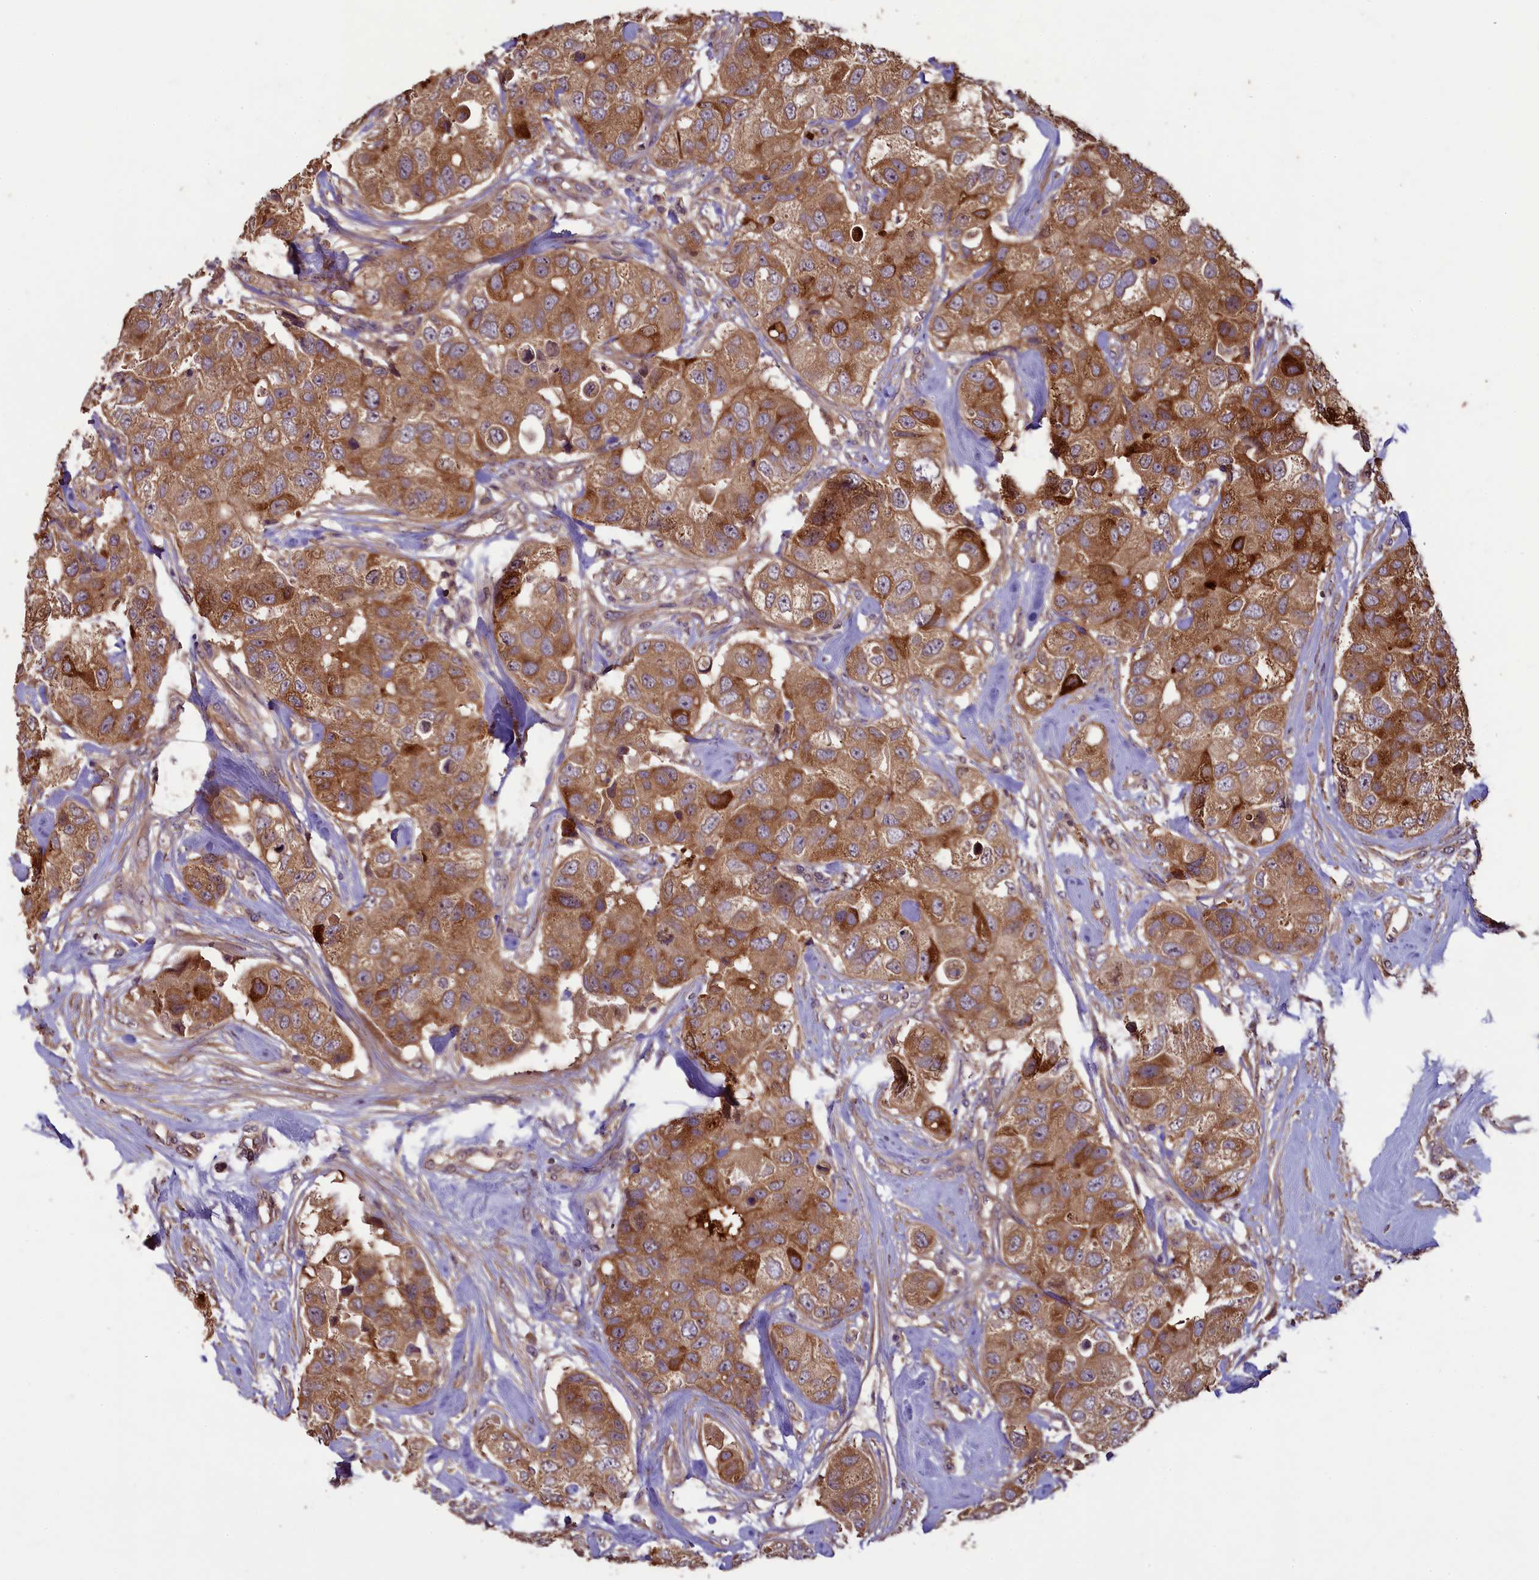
{"staining": {"intensity": "moderate", "quantity": ">75%", "location": "cytoplasmic/membranous"}, "tissue": "breast cancer", "cell_type": "Tumor cells", "image_type": "cancer", "snomed": [{"axis": "morphology", "description": "Duct carcinoma"}, {"axis": "topography", "description": "Breast"}], "caption": "Infiltrating ductal carcinoma (breast) tissue shows moderate cytoplasmic/membranous expression in about >75% of tumor cells", "gene": "NUDT6", "patient": {"sex": "female", "age": 62}}